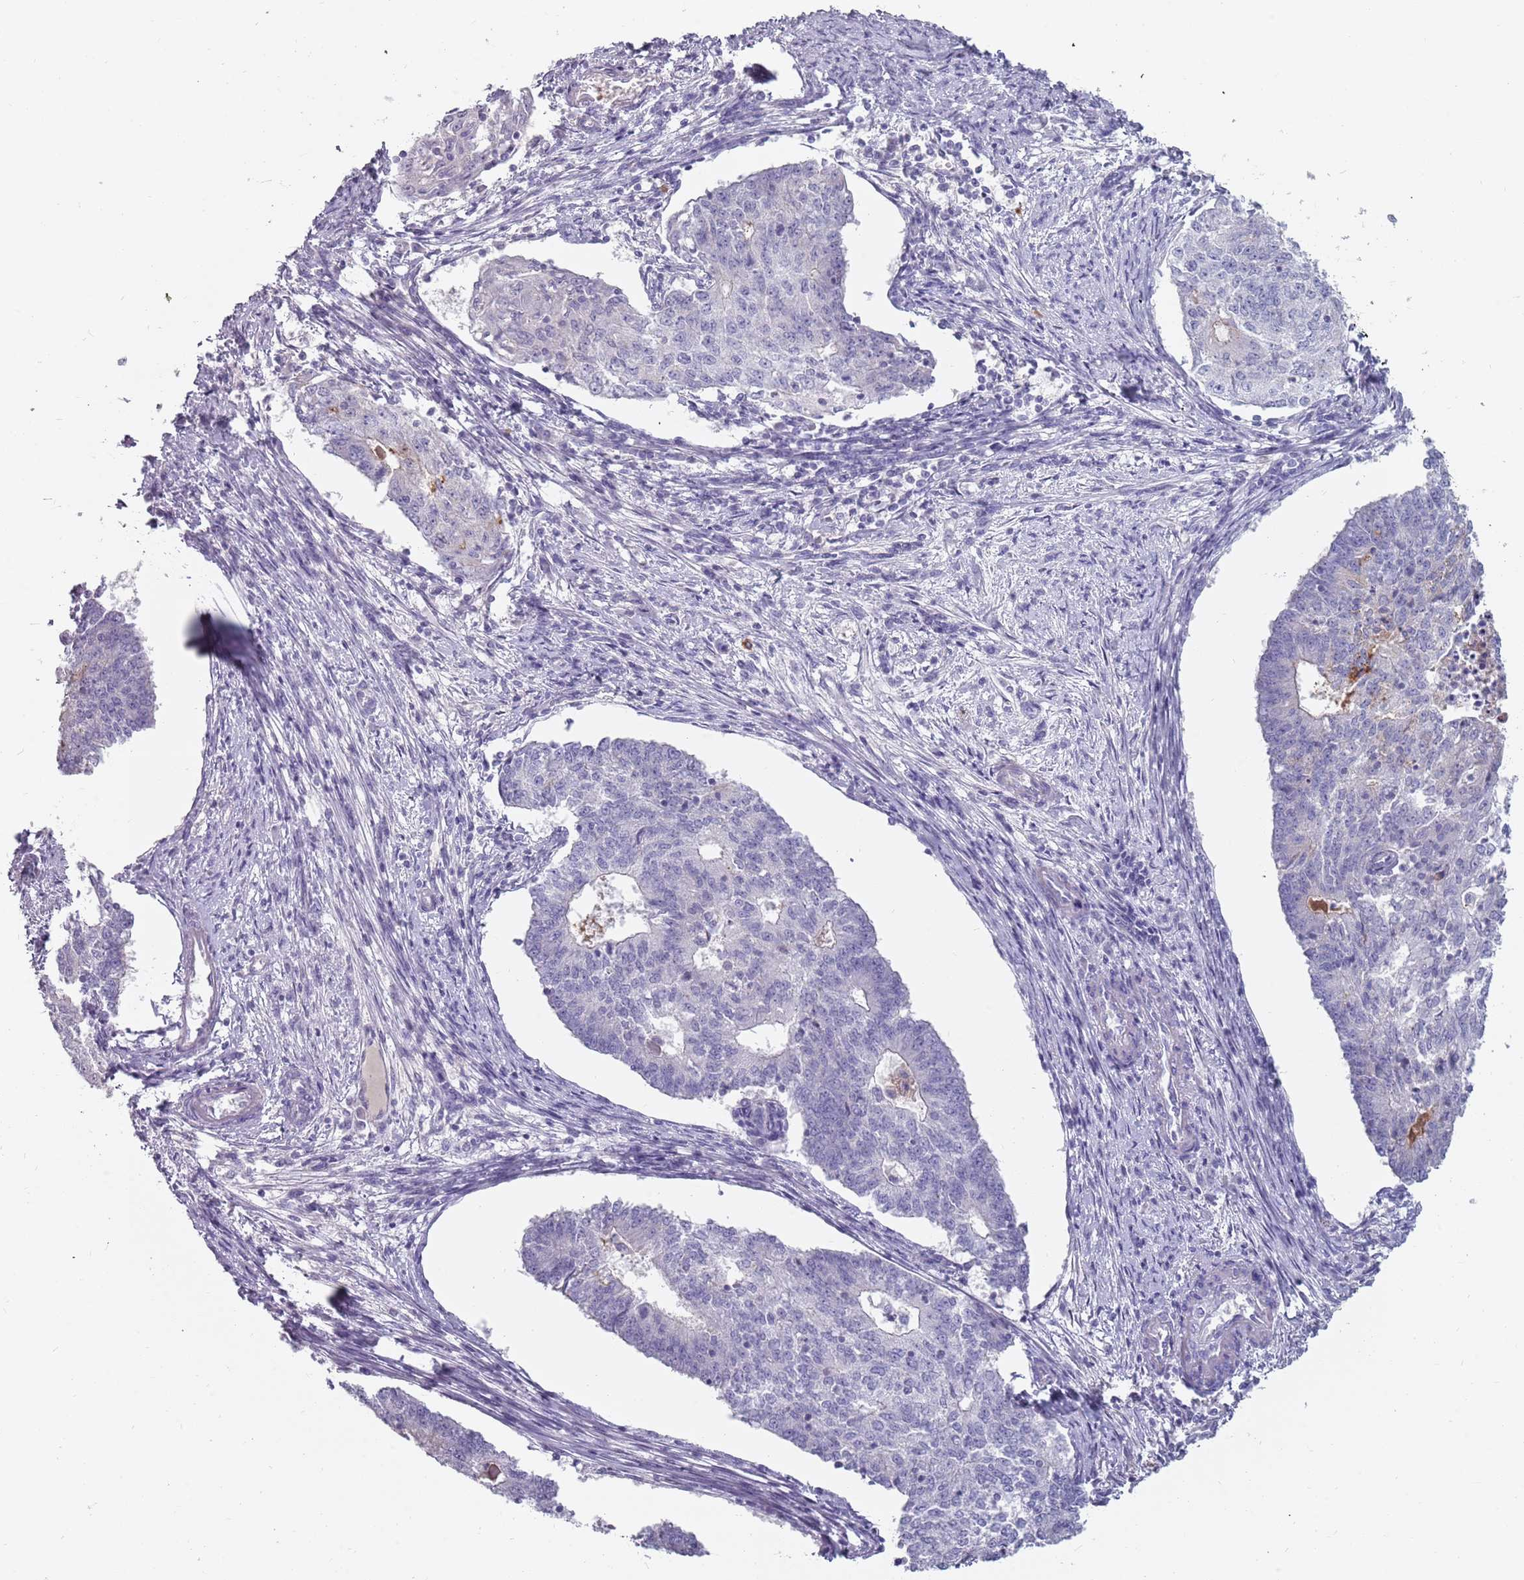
{"staining": {"intensity": "negative", "quantity": "none", "location": "none"}, "tissue": "endometrial cancer", "cell_type": "Tumor cells", "image_type": "cancer", "snomed": [{"axis": "morphology", "description": "Adenocarcinoma, NOS"}, {"axis": "topography", "description": "Endometrium"}], "caption": "Tumor cells are negative for protein expression in human endometrial cancer (adenocarcinoma).", "gene": "DDX4", "patient": {"sex": "female", "age": 56}}